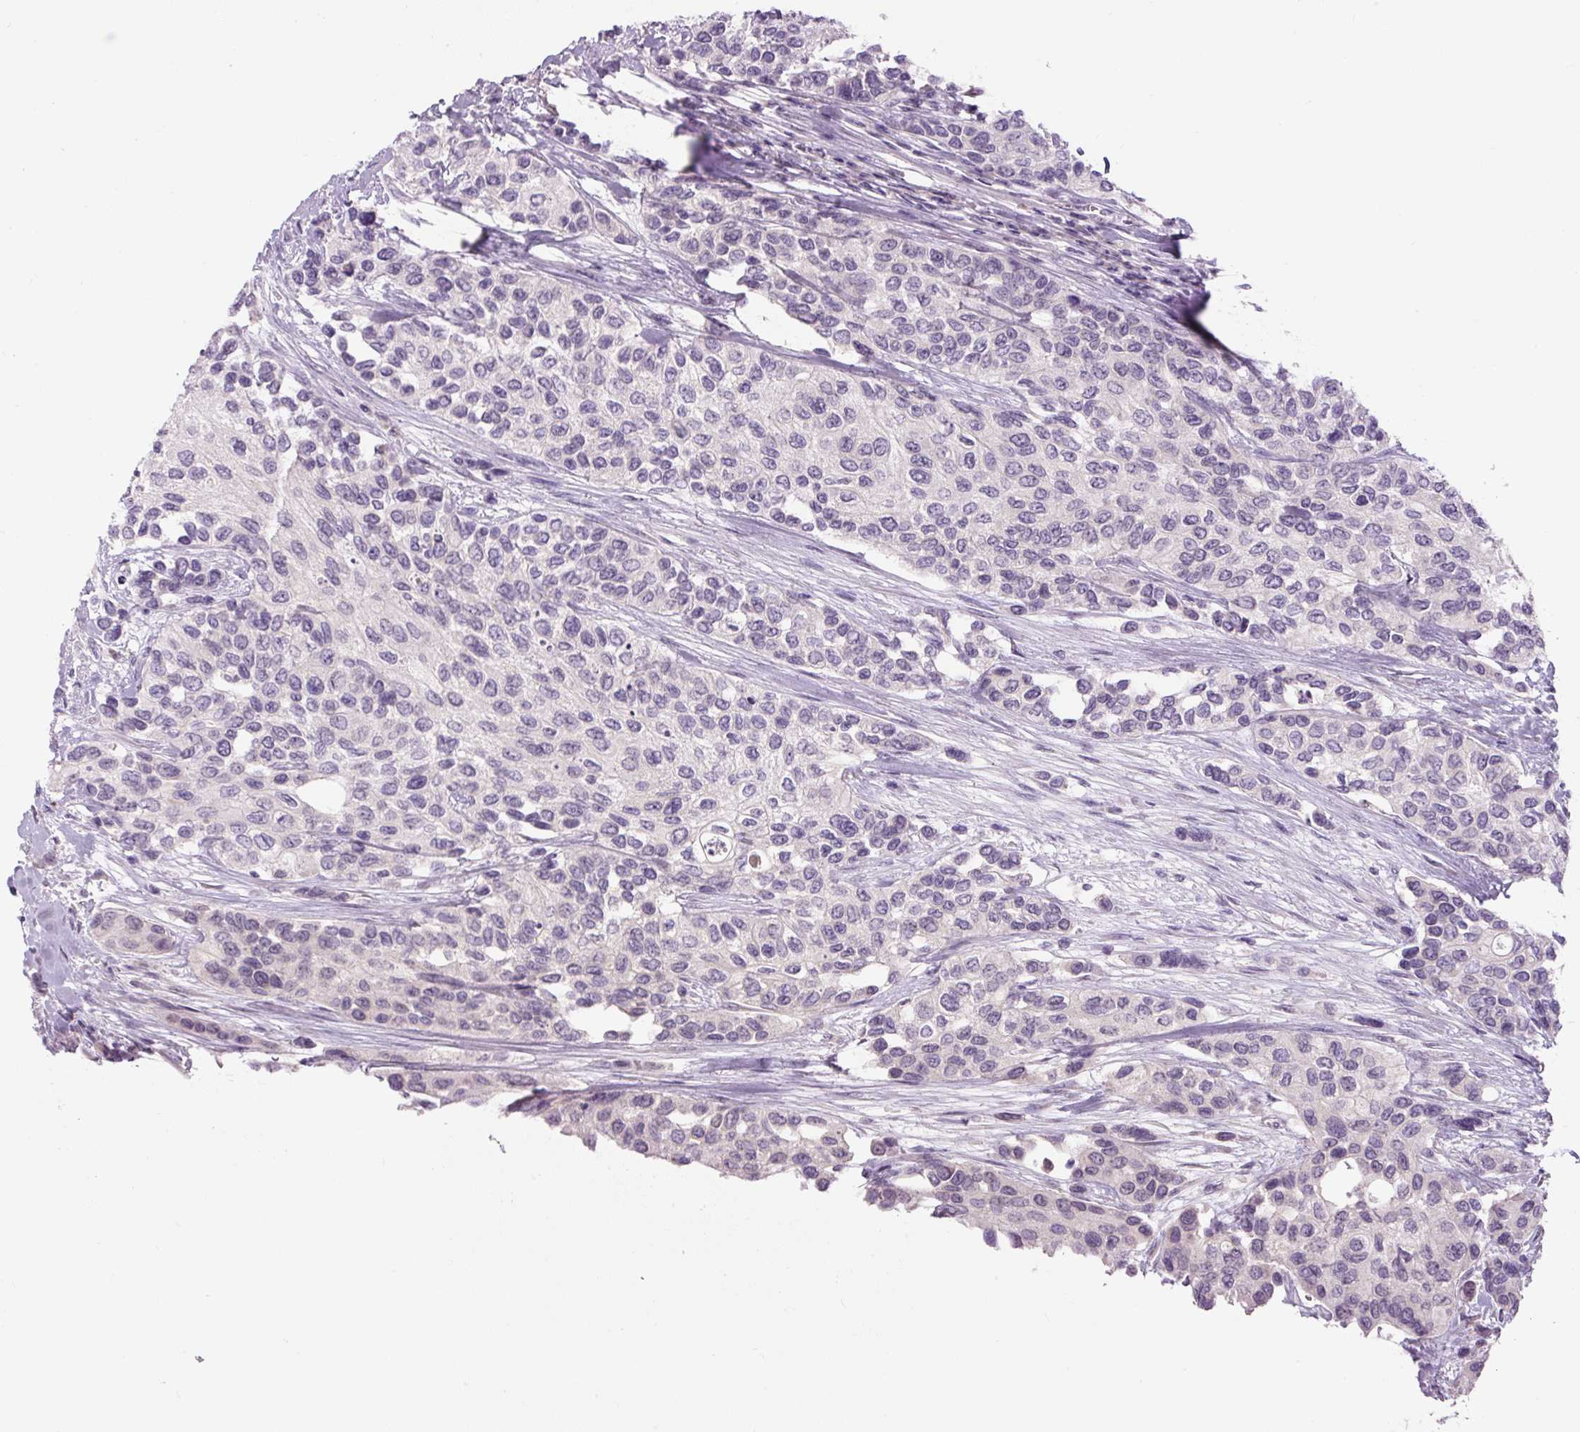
{"staining": {"intensity": "negative", "quantity": "none", "location": "none"}, "tissue": "urothelial cancer", "cell_type": "Tumor cells", "image_type": "cancer", "snomed": [{"axis": "morphology", "description": "Normal tissue, NOS"}, {"axis": "morphology", "description": "Urothelial carcinoma, High grade"}, {"axis": "topography", "description": "Vascular tissue"}, {"axis": "topography", "description": "Urinary bladder"}], "caption": "Immunohistochemistry (IHC) photomicrograph of neoplastic tissue: human urothelial carcinoma (high-grade) stained with DAB displays no significant protein staining in tumor cells.", "gene": "FABP7", "patient": {"sex": "female", "age": 56}}